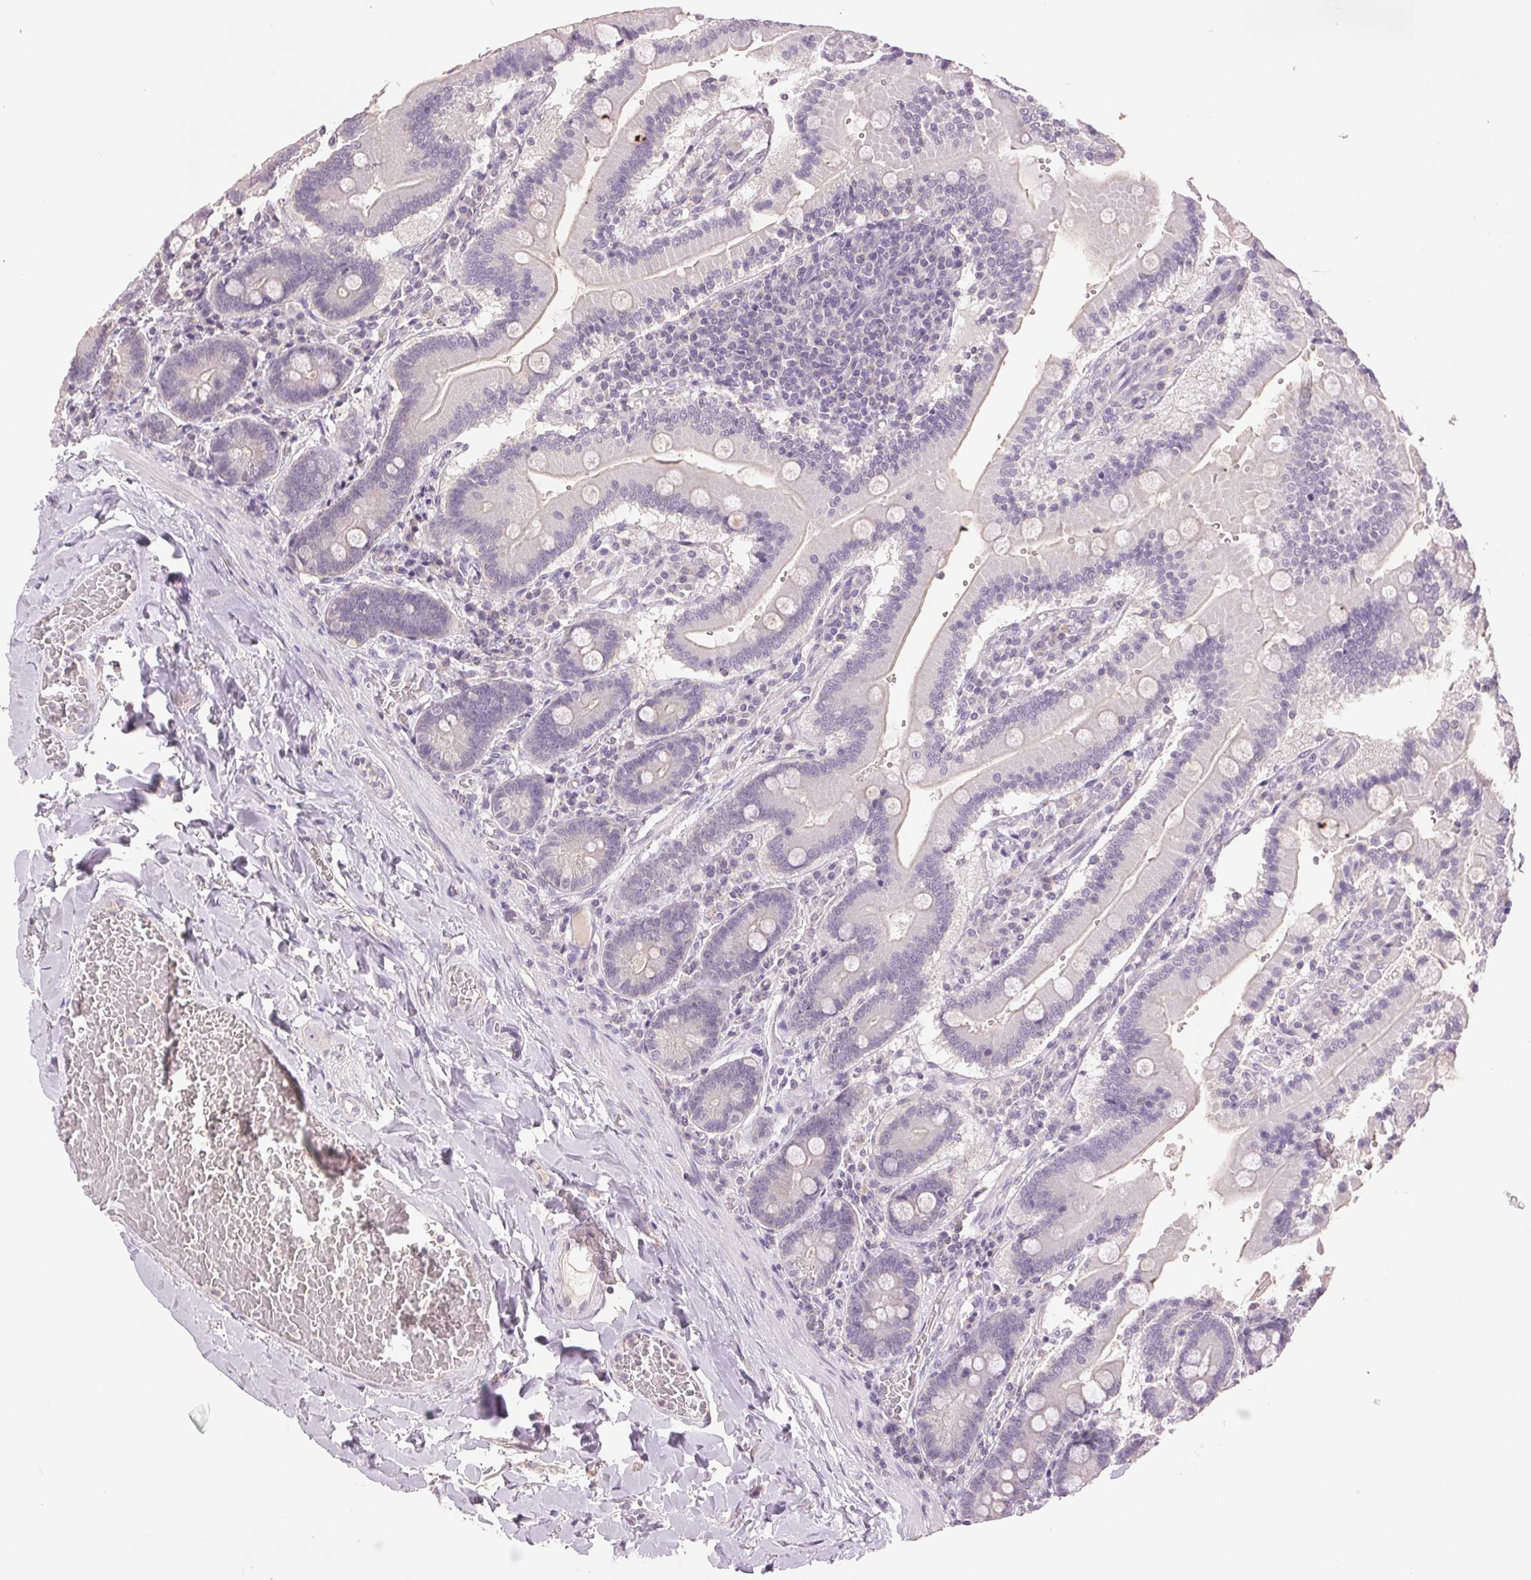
{"staining": {"intensity": "negative", "quantity": "none", "location": "none"}, "tissue": "duodenum", "cell_type": "Glandular cells", "image_type": "normal", "snomed": [{"axis": "morphology", "description": "Normal tissue, NOS"}, {"axis": "topography", "description": "Duodenum"}], "caption": "This micrograph is of unremarkable duodenum stained with IHC to label a protein in brown with the nuclei are counter-stained blue. There is no expression in glandular cells.", "gene": "FXYD4", "patient": {"sex": "female", "age": 62}}